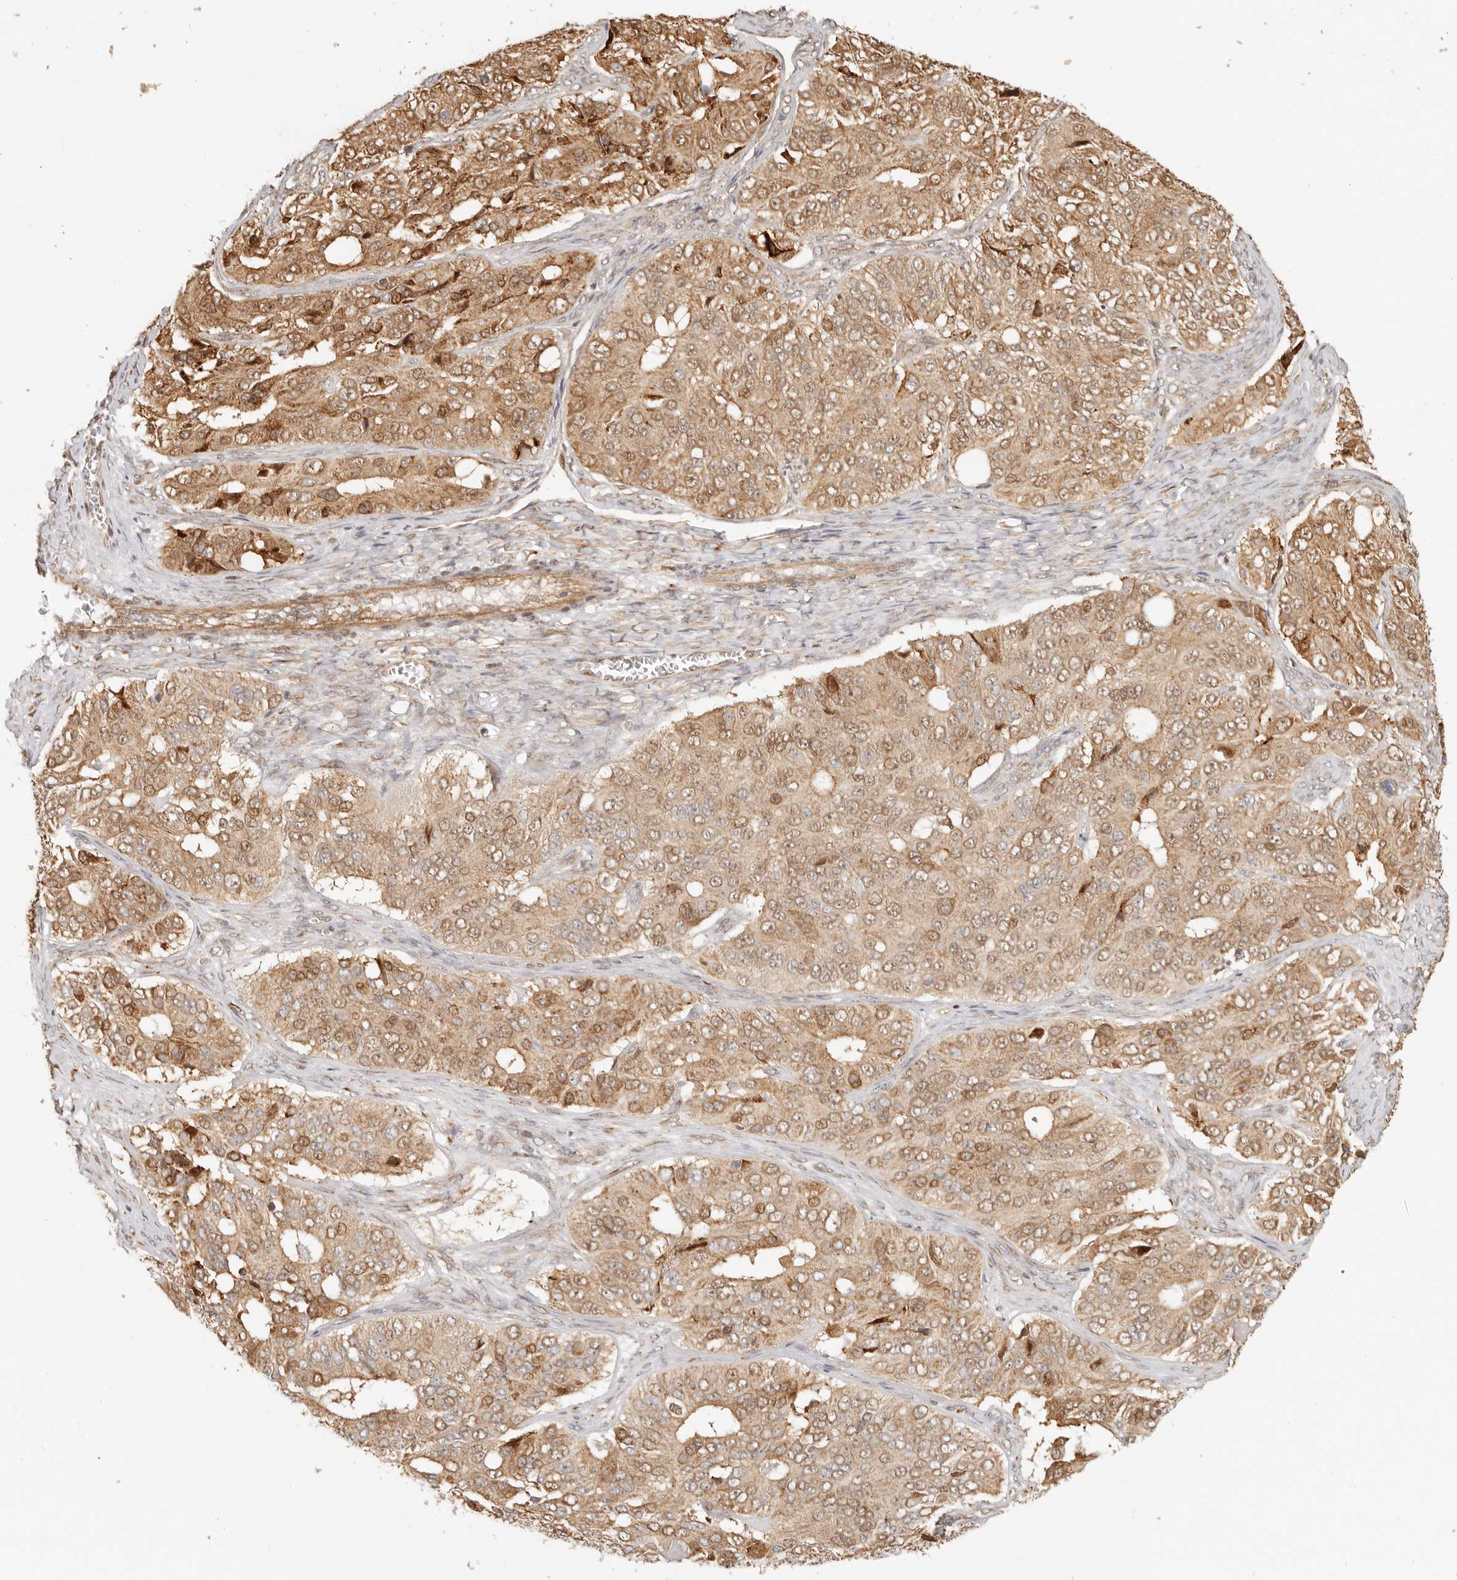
{"staining": {"intensity": "moderate", "quantity": ">75%", "location": "cytoplasmic/membranous,nuclear"}, "tissue": "ovarian cancer", "cell_type": "Tumor cells", "image_type": "cancer", "snomed": [{"axis": "morphology", "description": "Carcinoma, endometroid"}, {"axis": "topography", "description": "Ovary"}], "caption": "Immunohistochemistry image of endometroid carcinoma (ovarian) stained for a protein (brown), which shows medium levels of moderate cytoplasmic/membranous and nuclear positivity in about >75% of tumor cells.", "gene": "TUFT1", "patient": {"sex": "female", "age": 51}}